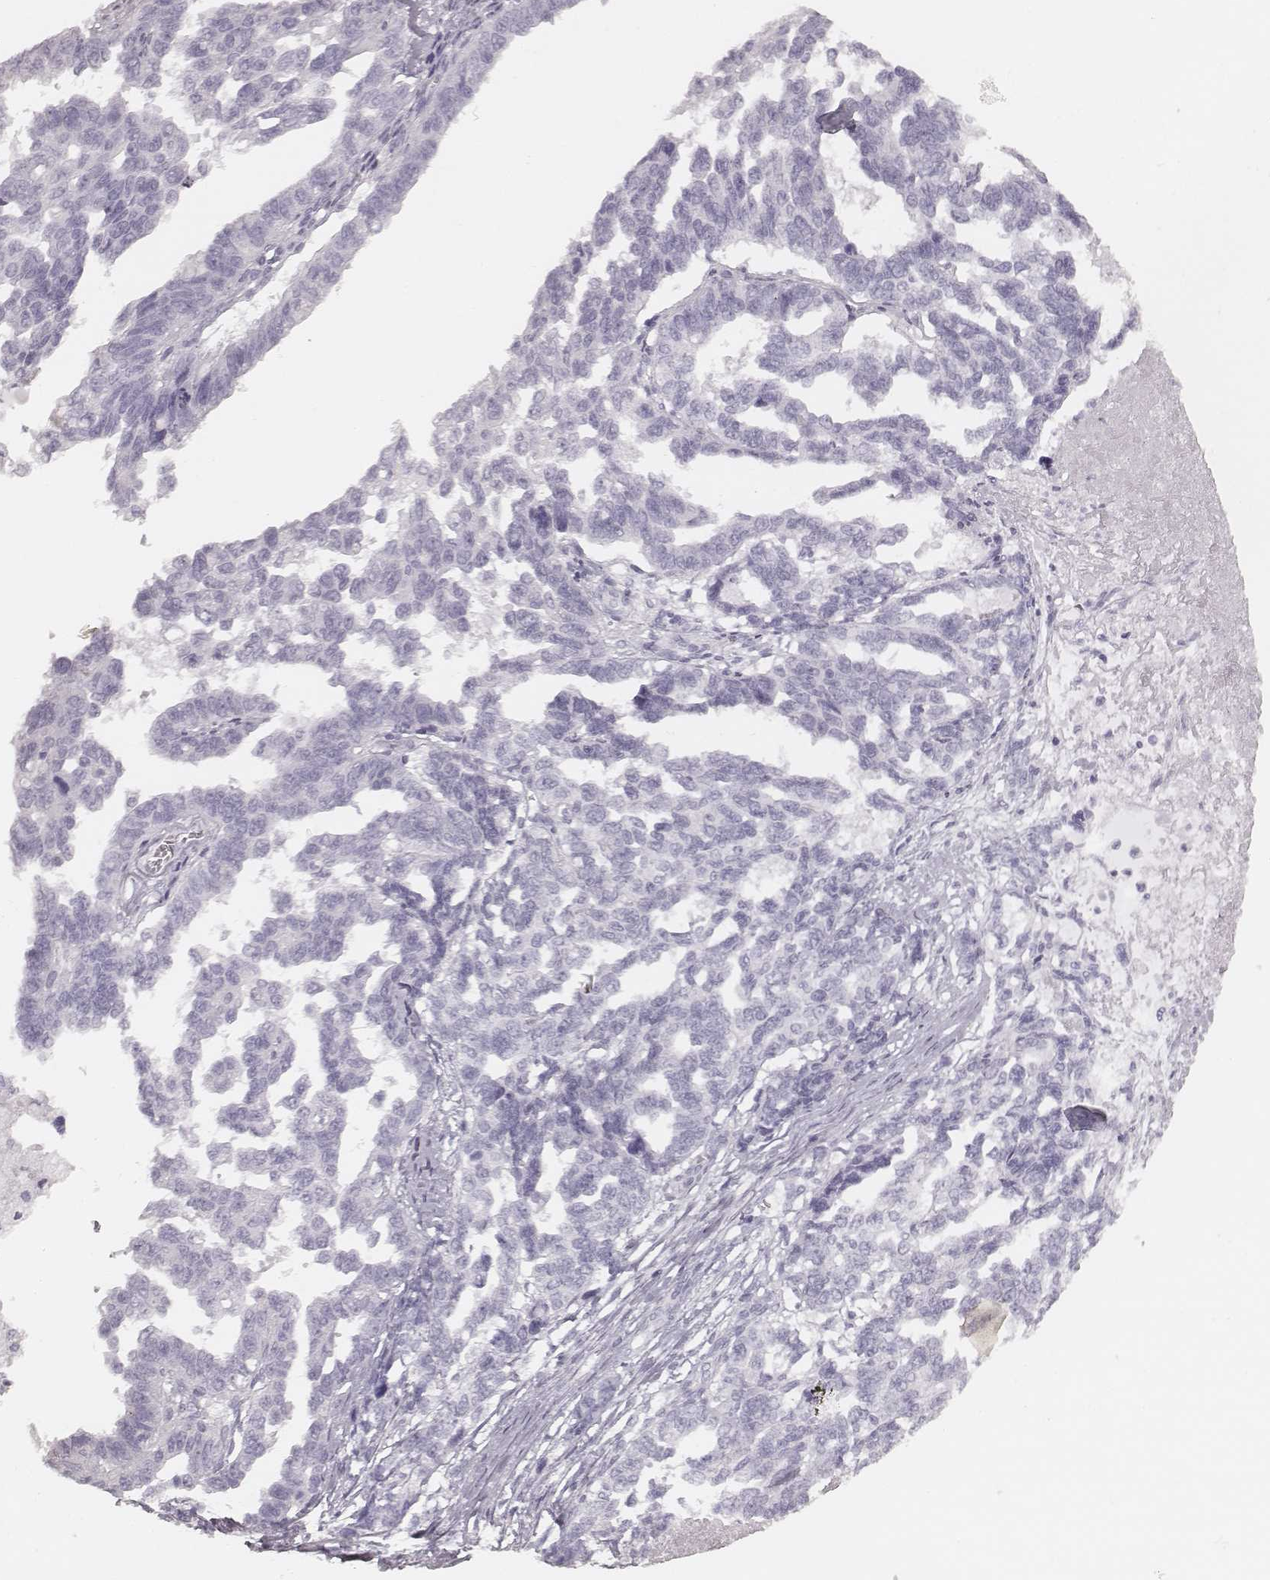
{"staining": {"intensity": "negative", "quantity": "none", "location": "none"}, "tissue": "ovarian cancer", "cell_type": "Tumor cells", "image_type": "cancer", "snomed": [{"axis": "morphology", "description": "Cystadenocarcinoma, serous, NOS"}, {"axis": "topography", "description": "Ovary"}], "caption": "An image of human serous cystadenocarcinoma (ovarian) is negative for staining in tumor cells.", "gene": "KRT34", "patient": {"sex": "female", "age": 69}}